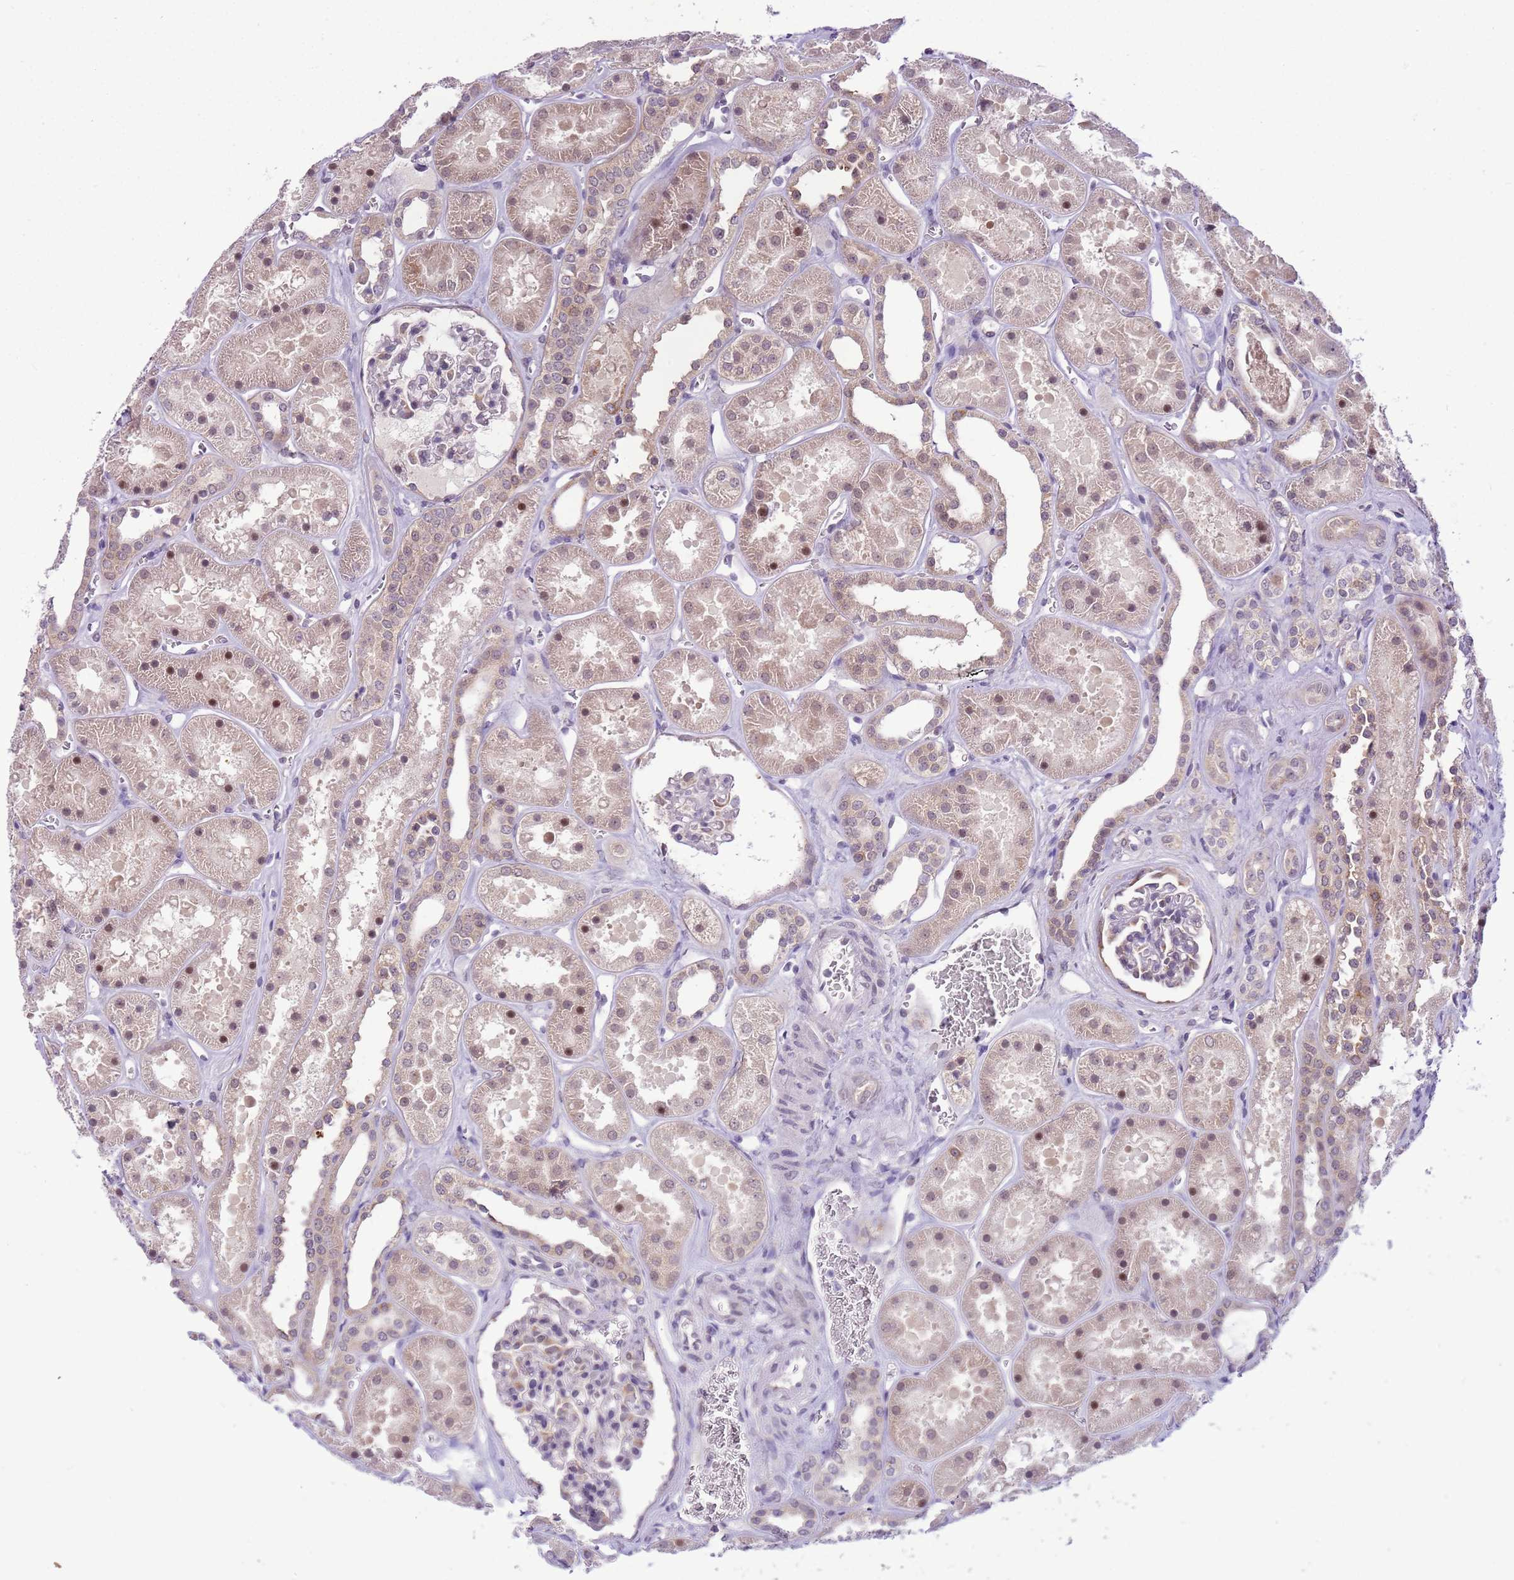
{"staining": {"intensity": "weak", "quantity": "25%-75%", "location": "nuclear"}, "tissue": "kidney", "cell_type": "Cells in glomeruli", "image_type": "normal", "snomed": [{"axis": "morphology", "description": "Normal tissue, NOS"}, {"axis": "topography", "description": "Kidney"}], "caption": "Normal kidney demonstrates weak nuclear positivity in approximately 25%-75% of cells in glomeruli, visualized by immunohistochemistry.", "gene": "FAM120C", "patient": {"sex": "female", "age": 41}}